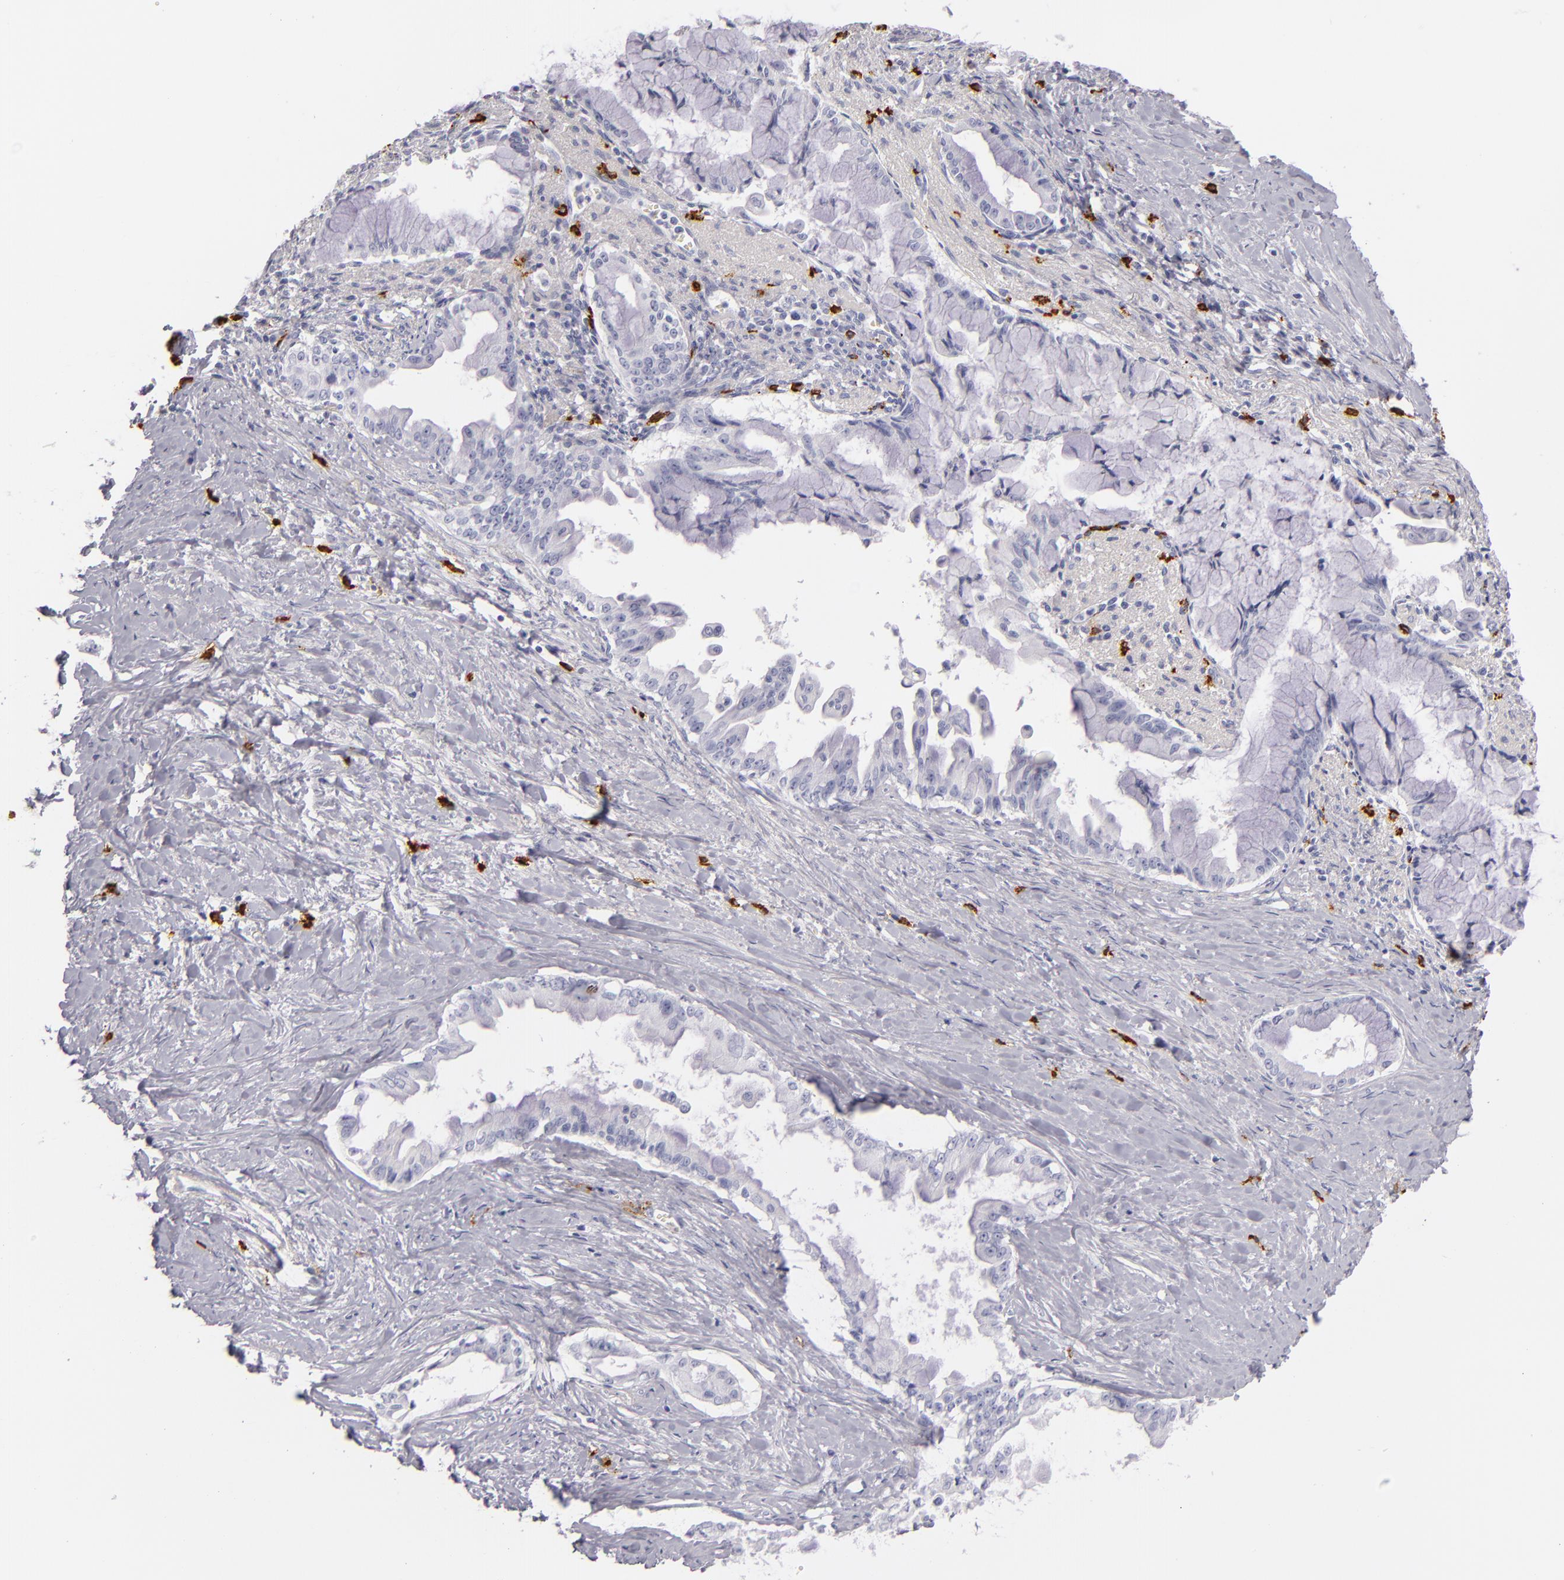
{"staining": {"intensity": "negative", "quantity": "none", "location": "none"}, "tissue": "pancreatic cancer", "cell_type": "Tumor cells", "image_type": "cancer", "snomed": [{"axis": "morphology", "description": "Adenocarcinoma, NOS"}, {"axis": "topography", "description": "Pancreas"}], "caption": "There is no significant staining in tumor cells of pancreatic adenocarcinoma.", "gene": "TPSD1", "patient": {"sex": "male", "age": 59}}